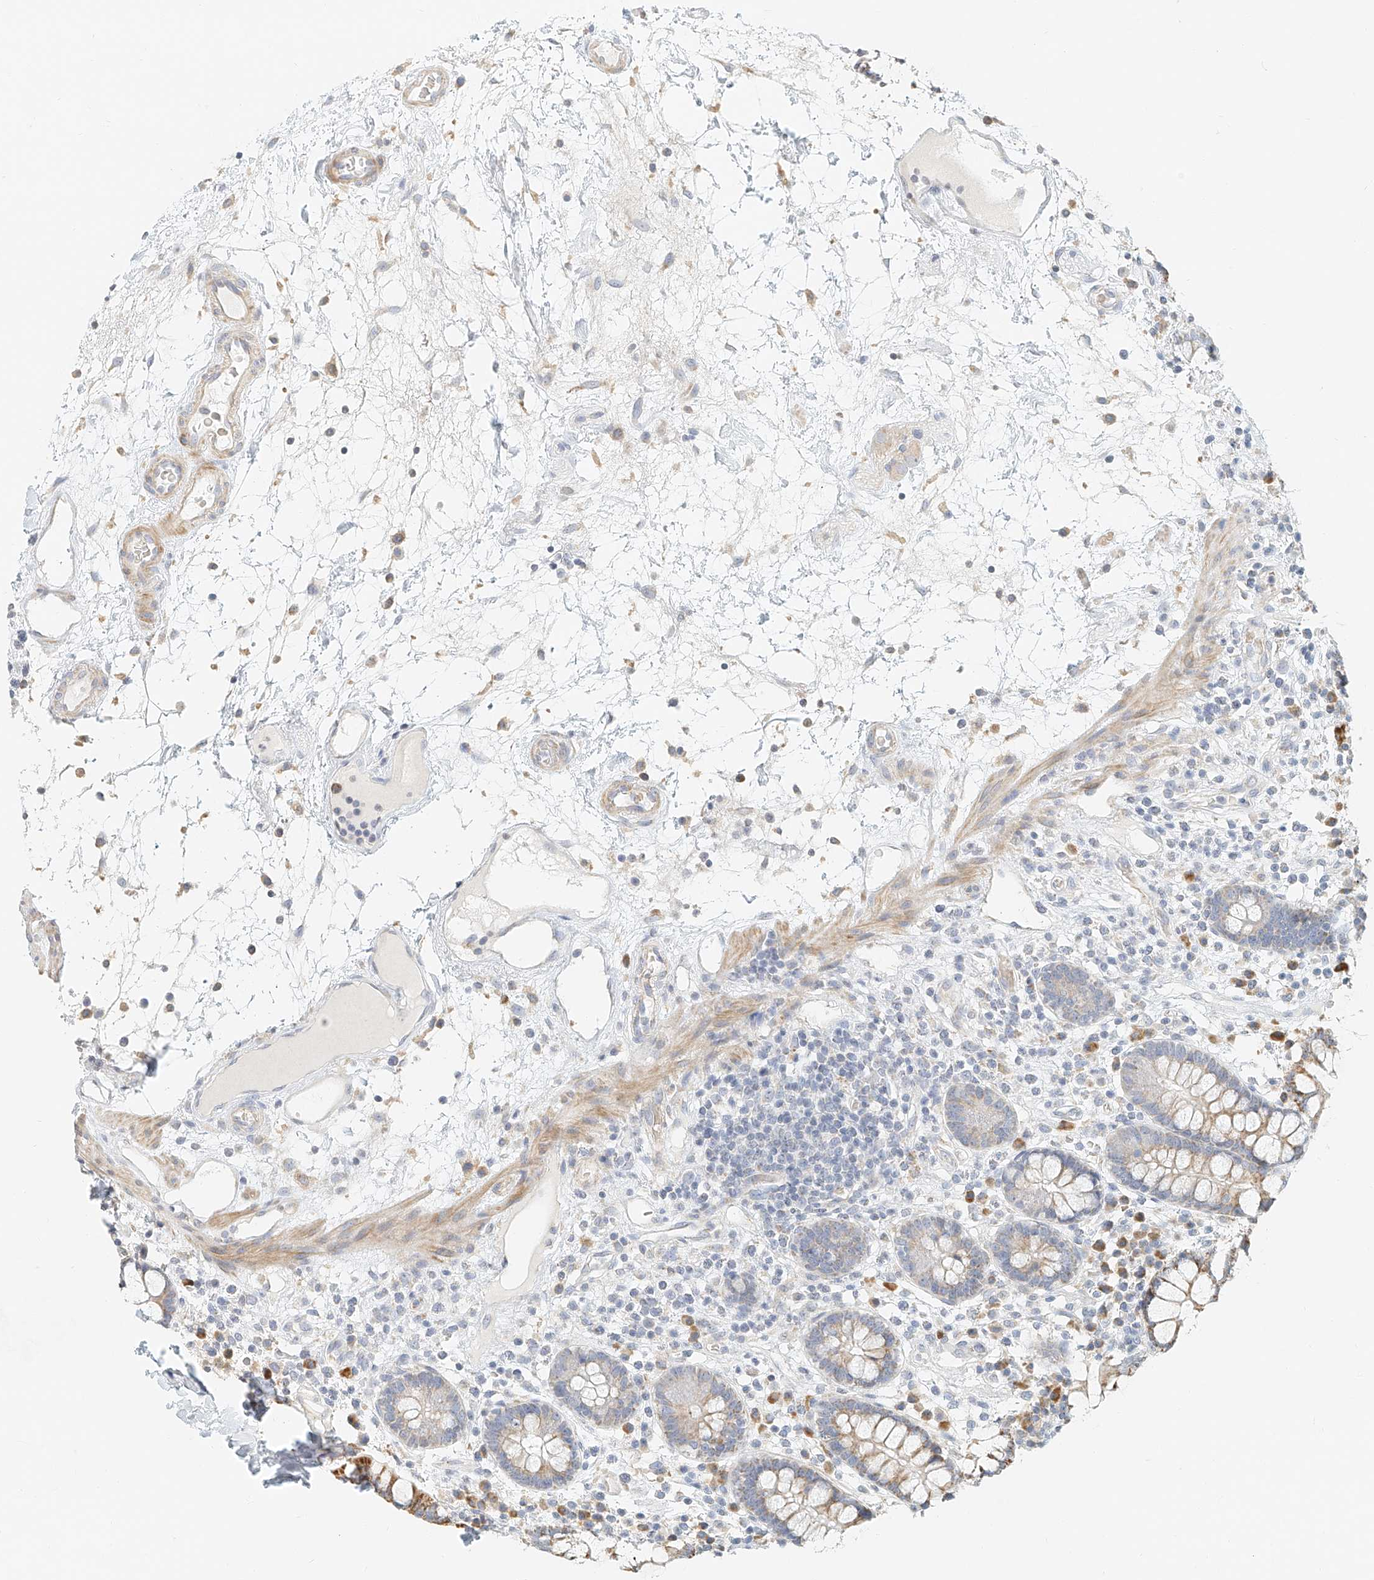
{"staining": {"intensity": "weak", "quantity": "25%-75%", "location": "cytoplasmic/membranous"}, "tissue": "colon", "cell_type": "Endothelial cells", "image_type": "normal", "snomed": [{"axis": "morphology", "description": "Normal tissue, NOS"}, {"axis": "topography", "description": "Colon"}], "caption": "Immunohistochemistry (IHC) staining of benign colon, which shows low levels of weak cytoplasmic/membranous positivity in about 25%-75% of endothelial cells indicating weak cytoplasmic/membranous protein expression. The staining was performed using DAB (3,3'-diaminobenzidine) (brown) for protein detection and nuclei were counterstained in hematoxylin (blue).", "gene": "CXorf58", "patient": {"sex": "female", "age": 79}}